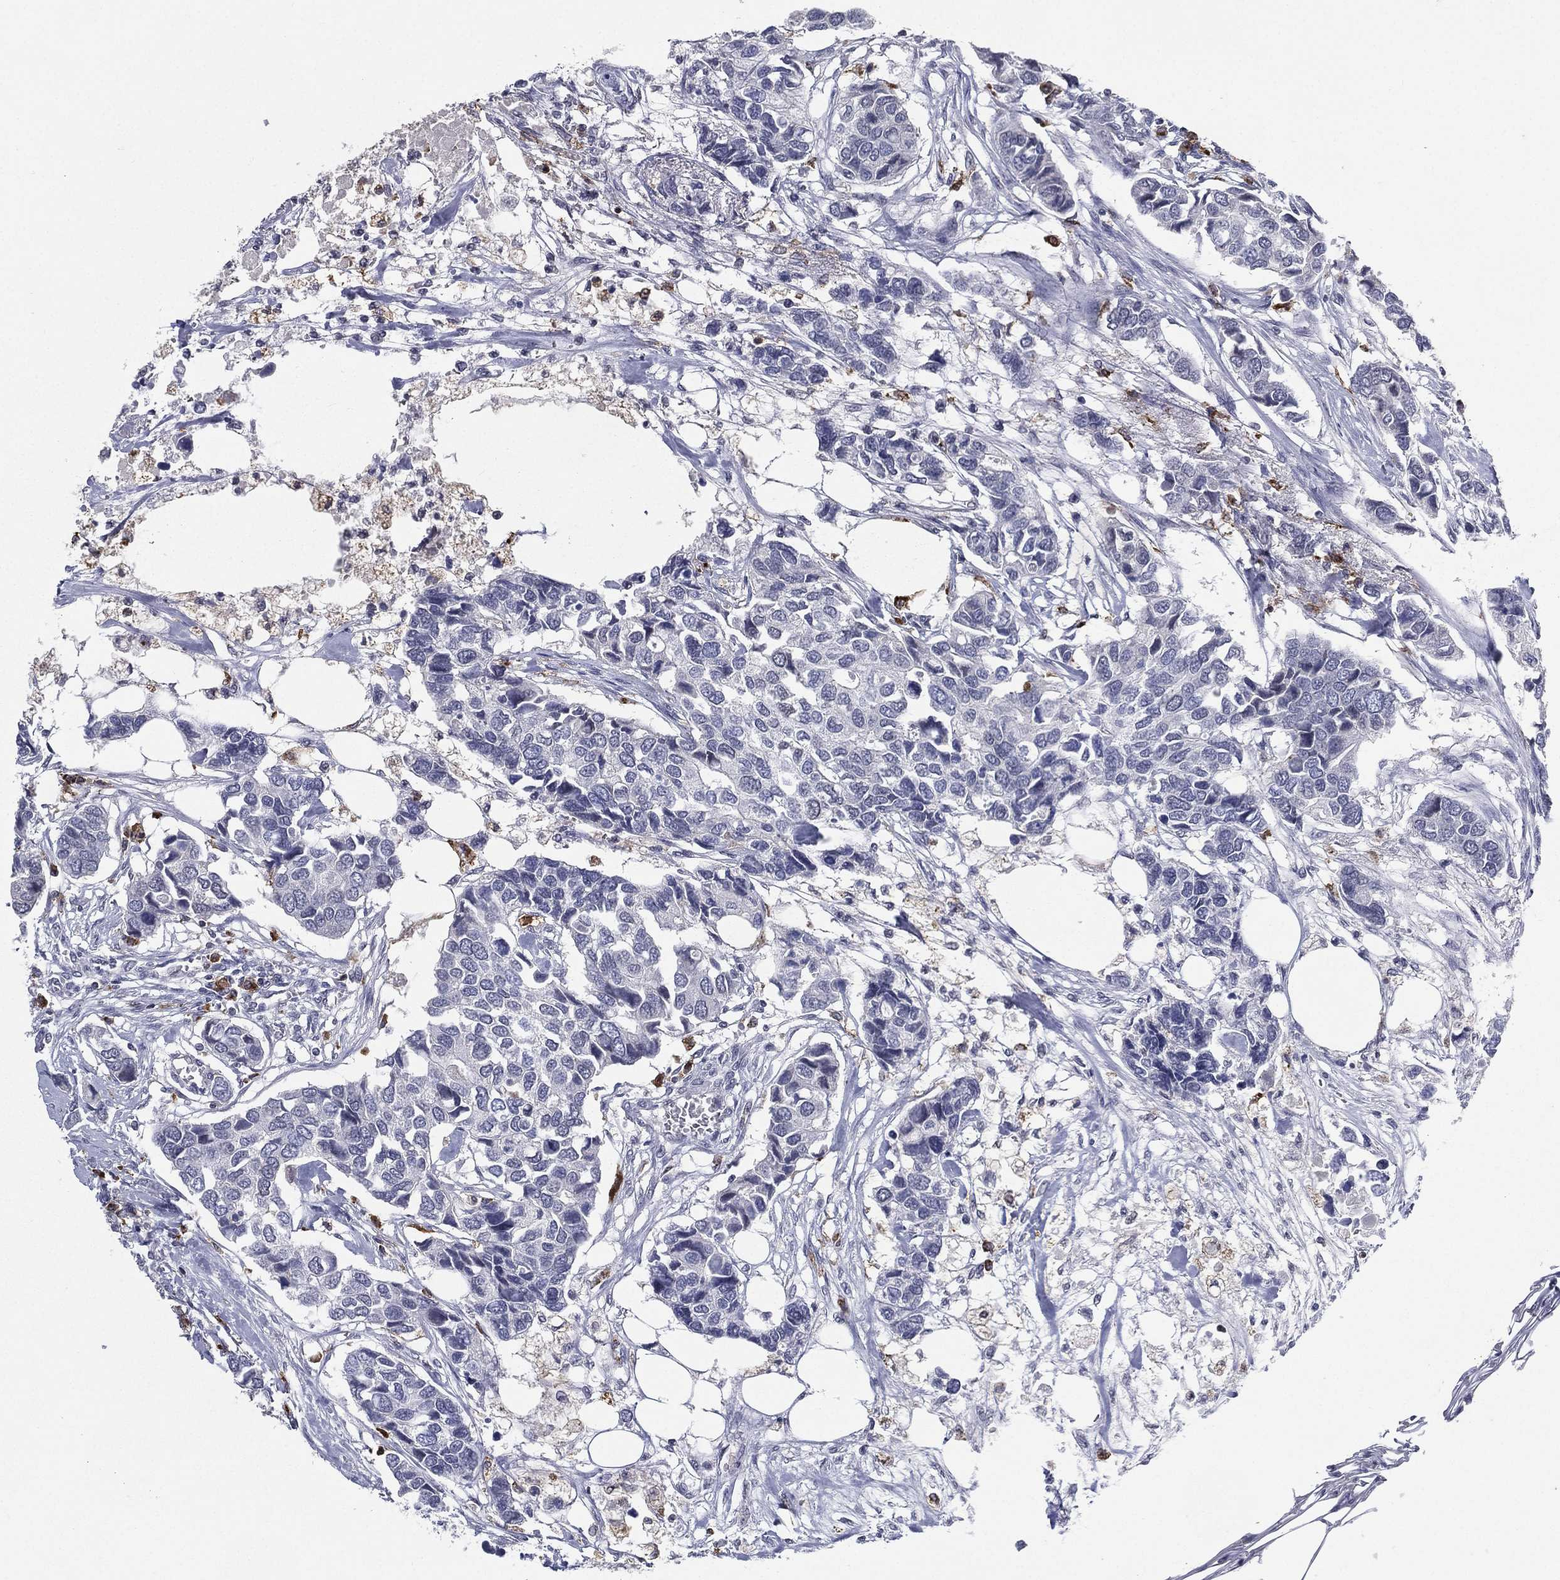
{"staining": {"intensity": "negative", "quantity": "none", "location": "none"}, "tissue": "breast cancer", "cell_type": "Tumor cells", "image_type": "cancer", "snomed": [{"axis": "morphology", "description": "Duct carcinoma"}, {"axis": "topography", "description": "Breast"}], "caption": "An immunohistochemistry image of breast cancer (infiltrating ductal carcinoma) is shown. There is no staining in tumor cells of breast cancer (infiltrating ductal carcinoma).", "gene": "EVI2B", "patient": {"sex": "female", "age": 83}}